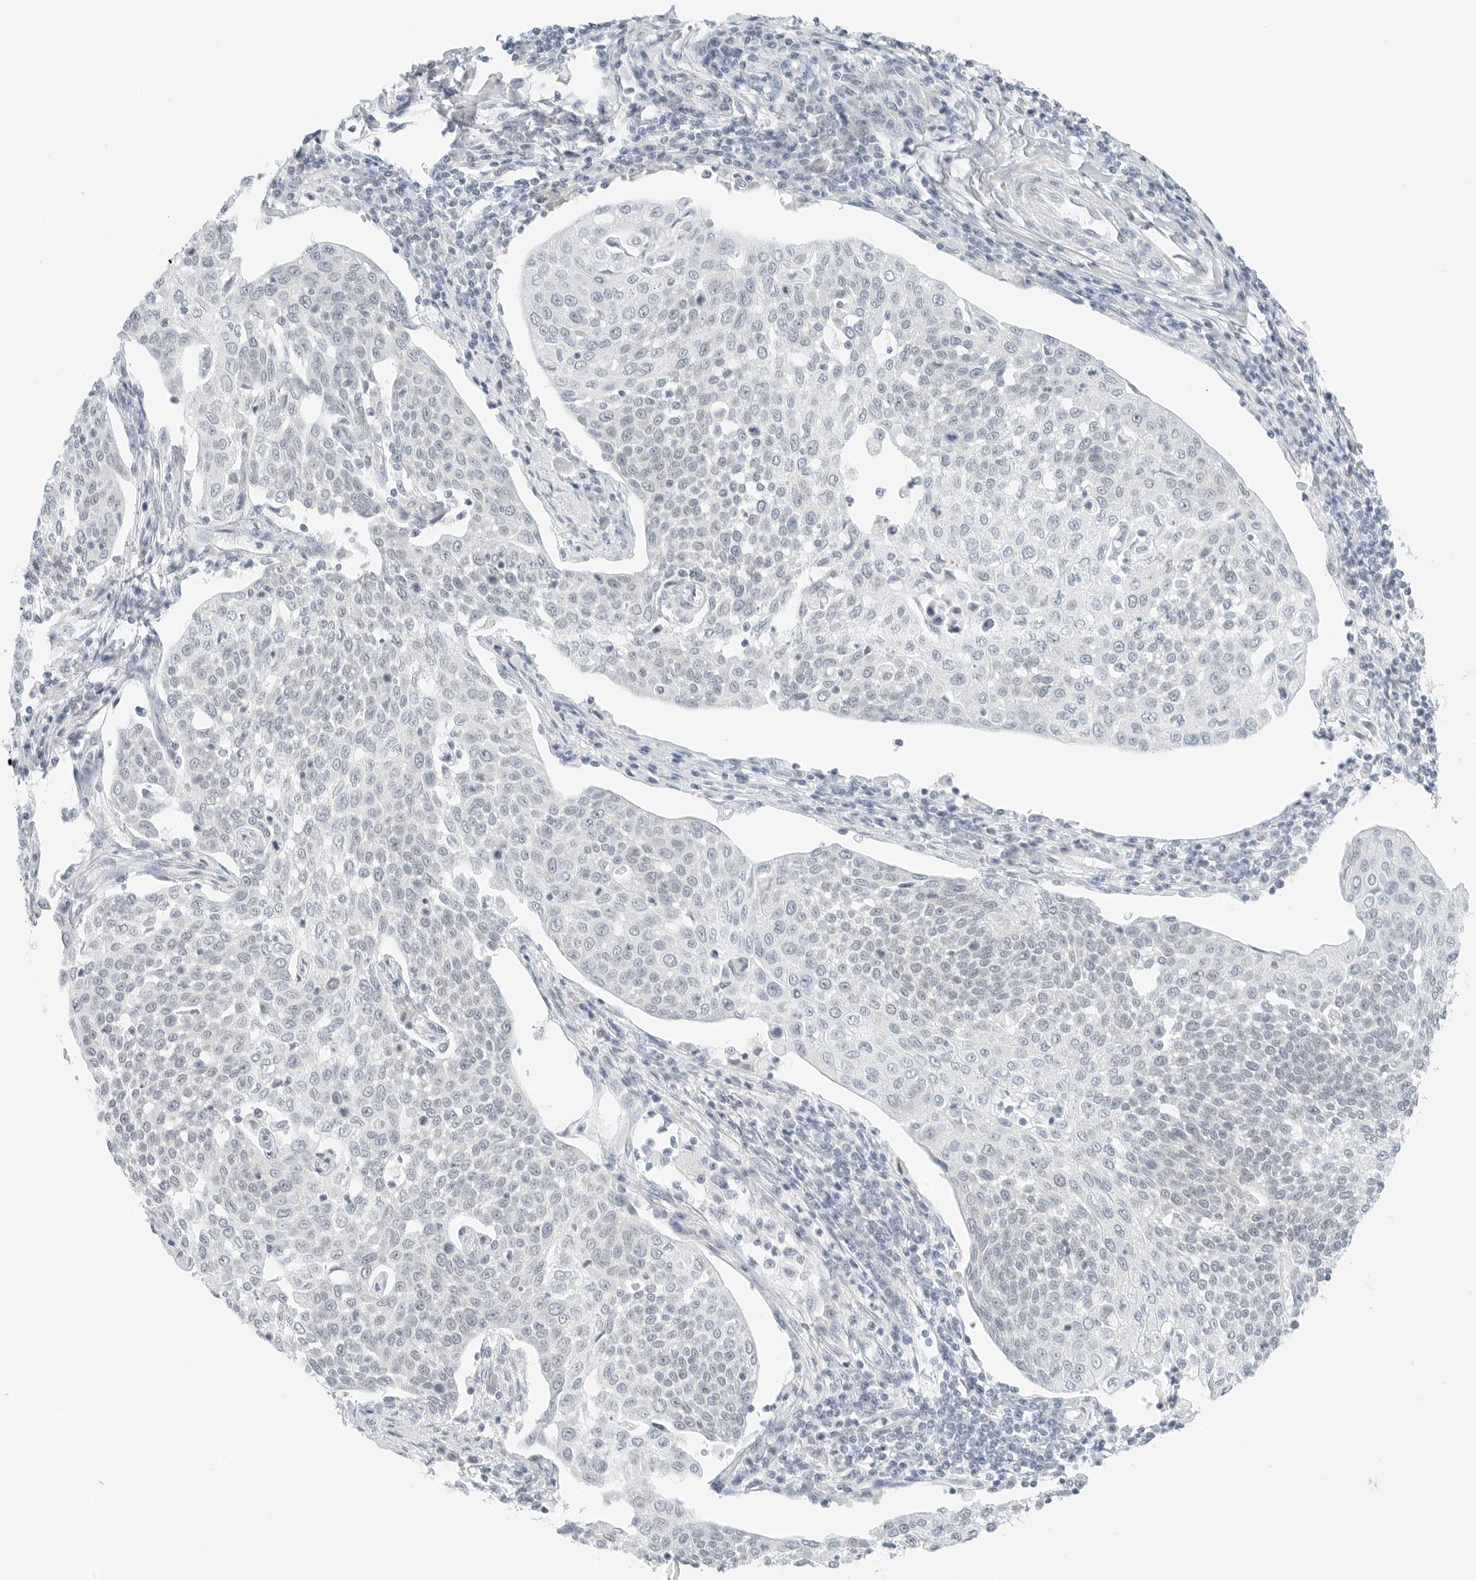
{"staining": {"intensity": "negative", "quantity": "none", "location": "none"}, "tissue": "cervical cancer", "cell_type": "Tumor cells", "image_type": "cancer", "snomed": [{"axis": "morphology", "description": "Squamous cell carcinoma, NOS"}, {"axis": "topography", "description": "Cervix"}], "caption": "Cervical cancer was stained to show a protein in brown. There is no significant expression in tumor cells.", "gene": "CCSAP", "patient": {"sex": "female", "age": 34}}